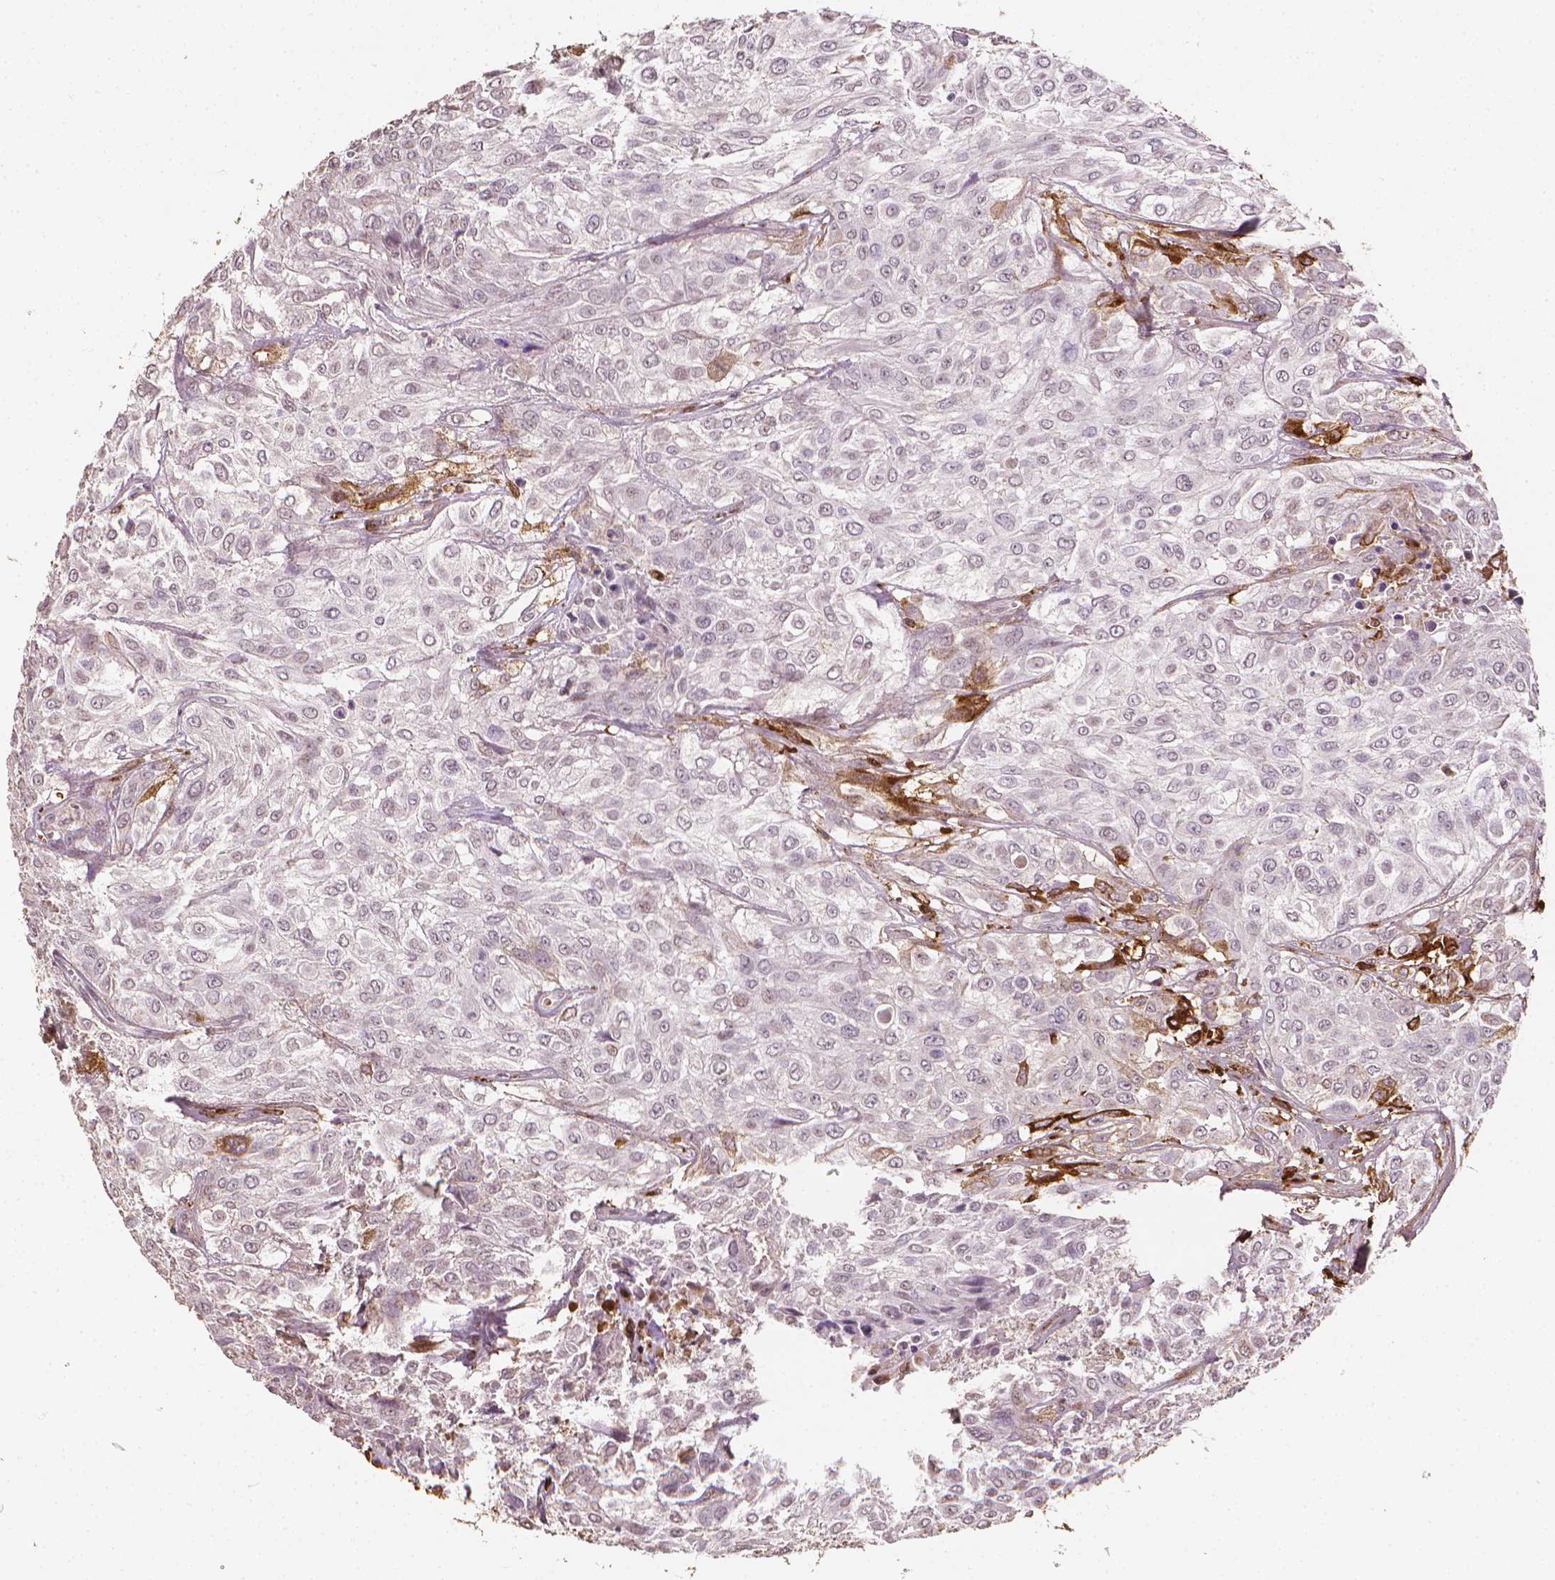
{"staining": {"intensity": "negative", "quantity": "none", "location": "none"}, "tissue": "urothelial cancer", "cell_type": "Tumor cells", "image_type": "cancer", "snomed": [{"axis": "morphology", "description": "Urothelial carcinoma, High grade"}, {"axis": "topography", "description": "Urinary bladder"}], "caption": "High-grade urothelial carcinoma stained for a protein using IHC shows no expression tumor cells.", "gene": "DCN", "patient": {"sex": "male", "age": 57}}